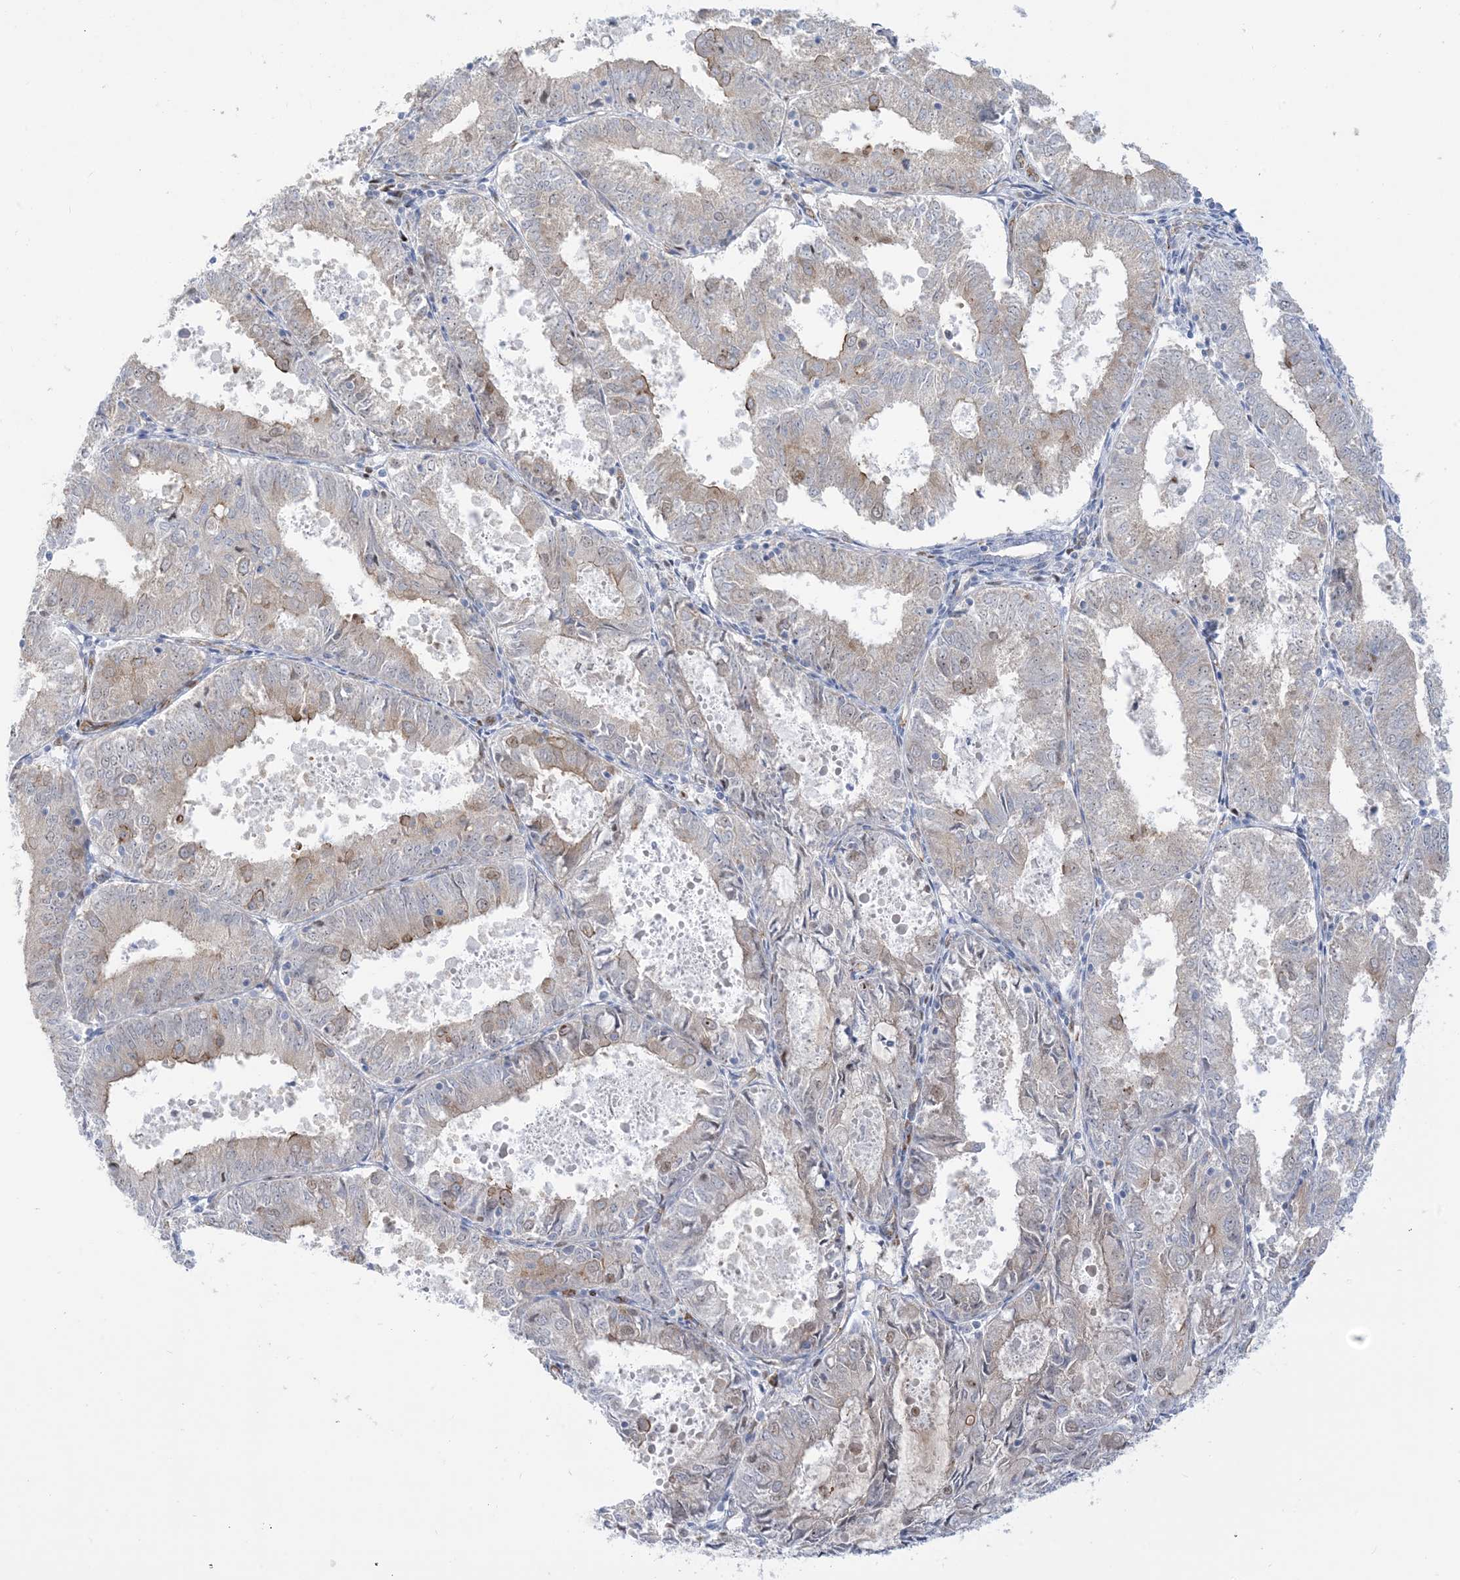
{"staining": {"intensity": "moderate", "quantity": "<25%", "location": "cytoplasmic/membranous"}, "tissue": "endometrial cancer", "cell_type": "Tumor cells", "image_type": "cancer", "snomed": [{"axis": "morphology", "description": "Adenocarcinoma, NOS"}, {"axis": "topography", "description": "Endometrium"}], "caption": "About <25% of tumor cells in endometrial adenocarcinoma exhibit moderate cytoplasmic/membranous protein staining as visualized by brown immunohistochemical staining.", "gene": "MARS2", "patient": {"sex": "female", "age": 57}}